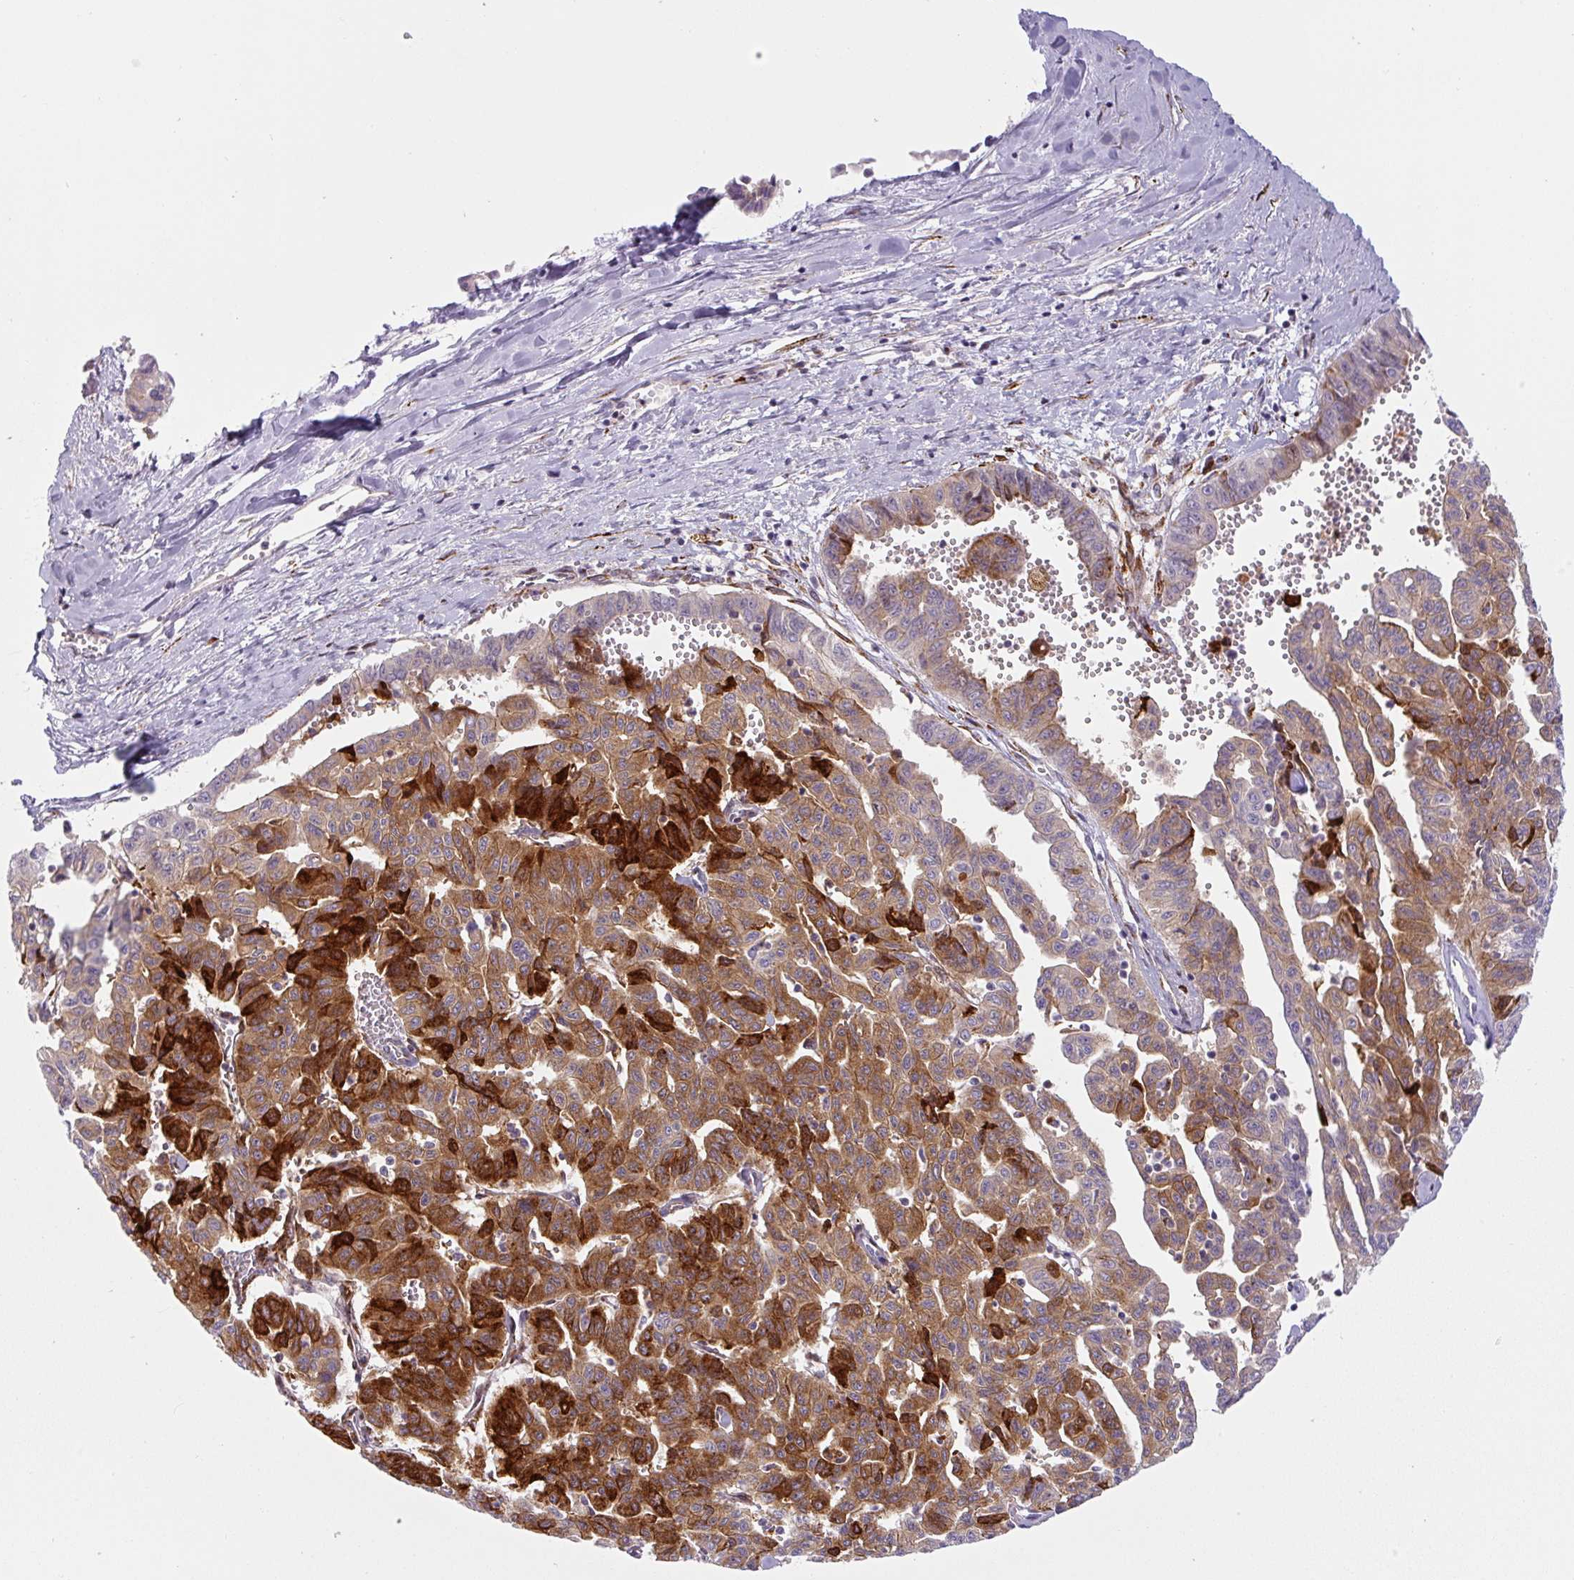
{"staining": {"intensity": "strong", "quantity": ">75%", "location": "cytoplasmic/membranous"}, "tissue": "liver cancer", "cell_type": "Tumor cells", "image_type": "cancer", "snomed": [{"axis": "morphology", "description": "Cholangiocarcinoma"}, {"axis": "topography", "description": "Liver"}], "caption": "Human liver cancer stained with a brown dye displays strong cytoplasmic/membranous positive positivity in about >75% of tumor cells.", "gene": "DISP3", "patient": {"sex": "female", "age": 77}}